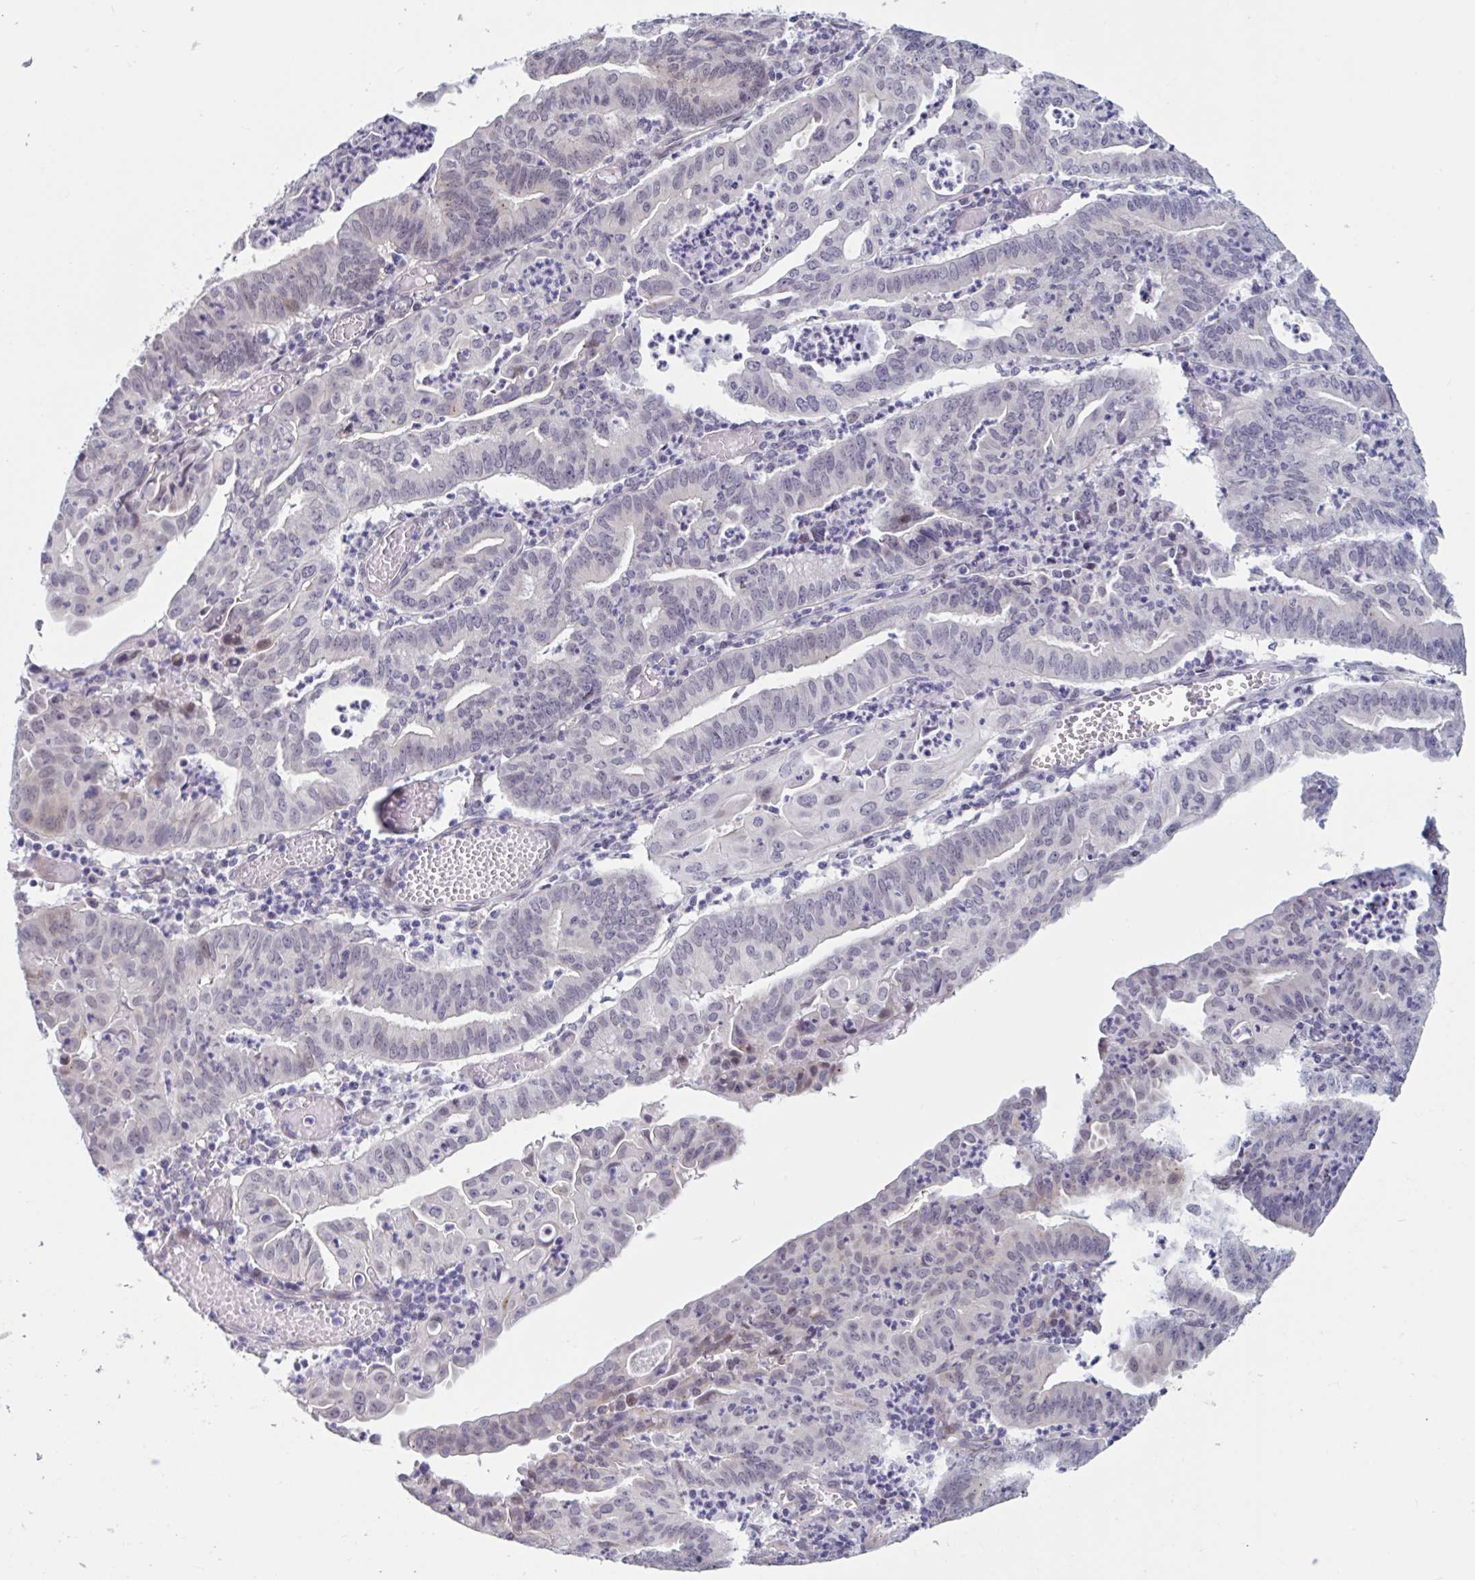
{"staining": {"intensity": "negative", "quantity": "none", "location": "none"}, "tissue": "endometrial cancer", "cell_type": "Tumor cells", "image_type": "cancer", "snomed": [{"axis": "morphology", "description": "Adenocarcinoma, NOS"}, {"axis": "topography", "description": "Endometrium"}], "caption": "Endometrial cancer (adenocarcinoma) stained for a protein using immunohistochemistry displays no expression tumor cells.", "gene": "TCEAL8", "patient": {"sex": "female", "age": 60}}